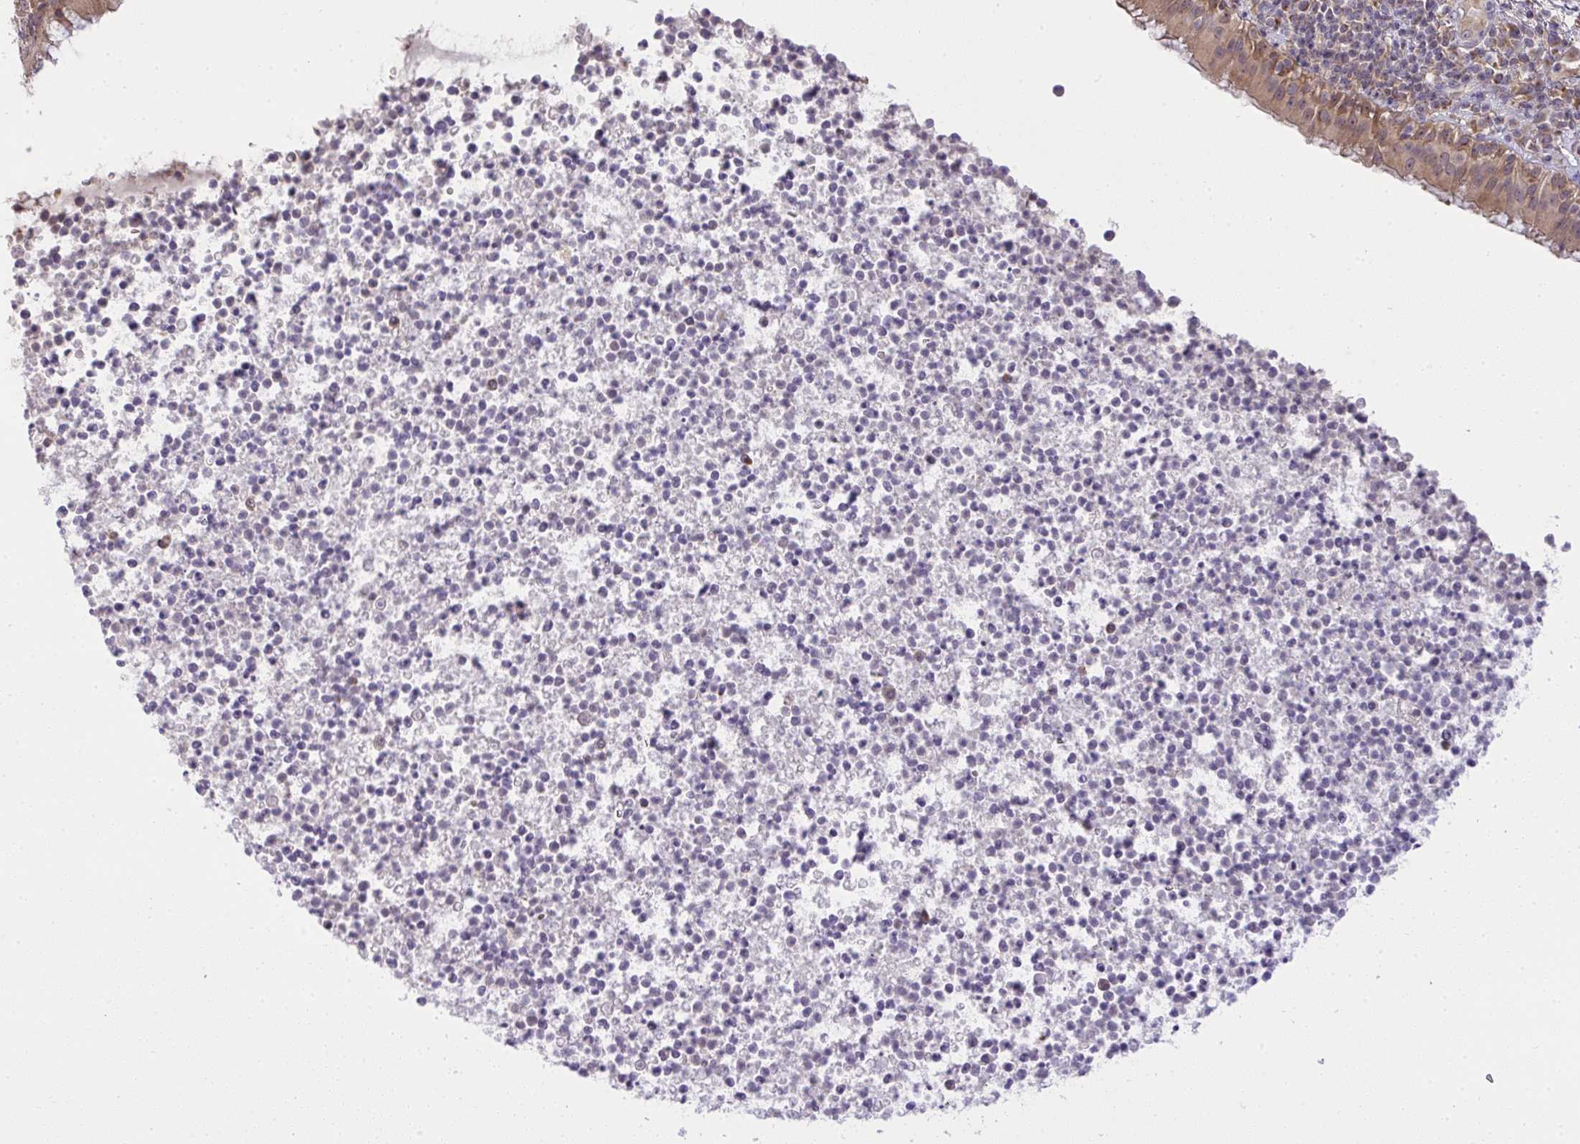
{"staining": {"intensity": "moderate", "quantity": ">75%", "location": "cytoplasmic/membranous"}, "tissue": "bronchus", "cell_type": "Respiratory epithelial cells", "image_type": "normal", "snomed": [{"axis": "morphology", "description": "Normal tissue, NOS"}, {"axis": "topography", "description": "Cartilage tissue"}, {"axis": "topography", "description": "Bronchus"}], "caption": "Respiratory epithelial cells exhibit moderate cytoplasmic/membranous staining in about >75% of cells in benign bronchus. The protein is stained brown, and the nuclei are stained in blue (DAB (3,3'-diaminobenzidine) IHC with brightfield microscopy, high magnification).", "gene": "SLC9A6", "patient": {"sex": "male", "age": 56}}